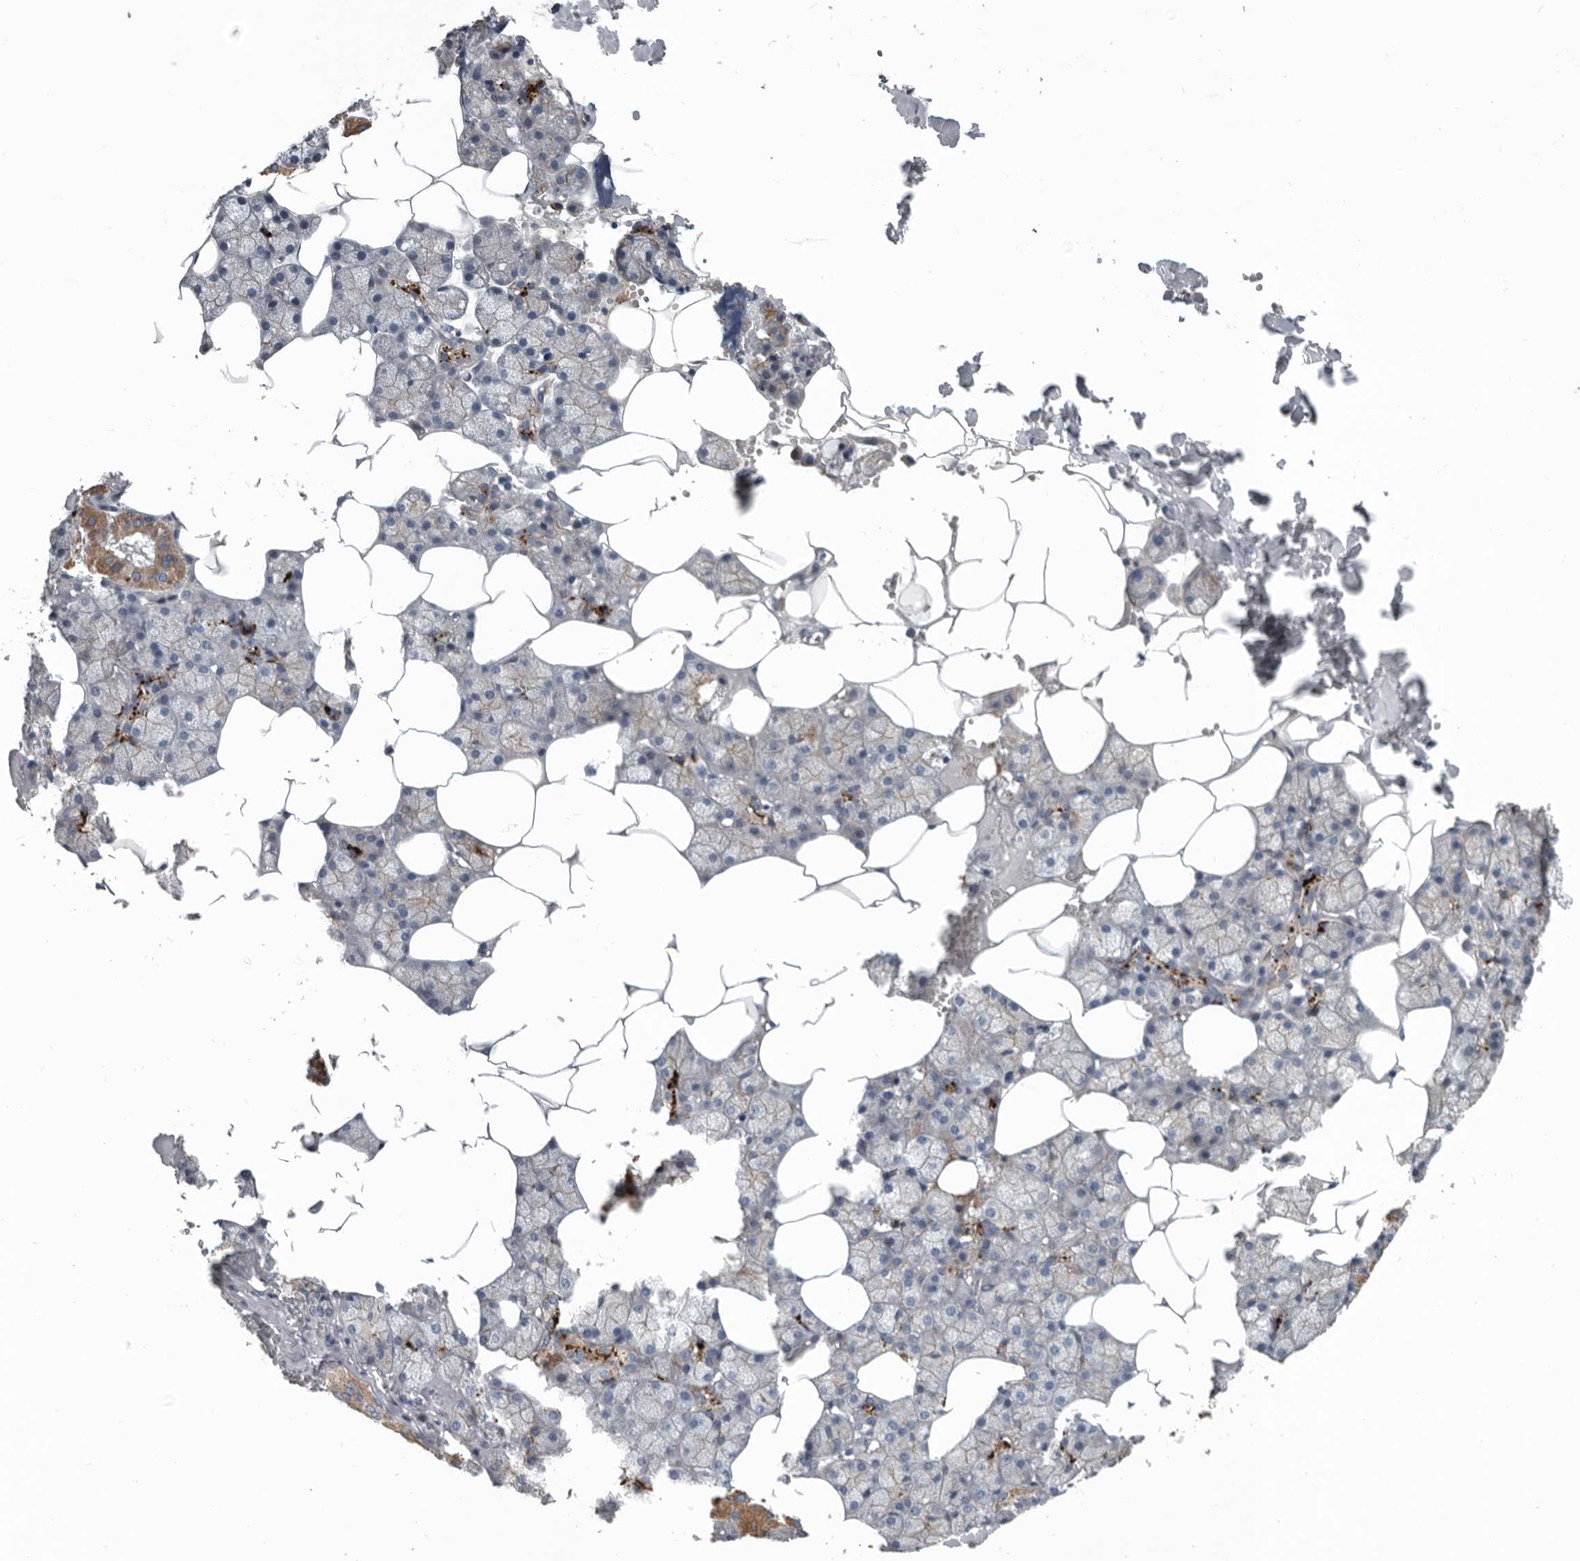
{"staining": {"intensity": "moderate", "quantity": "25%-75%", "location": "cytoplasmic/membranous"}, "tissue": "salivary gland", "cell_type": "Glandular cells", "image_type": "normal", "snomed": [{"axis": "morphology", "description": "Normal tissue, NOS"}, {"axis": "topography", "description": "Salivary gland"}], "caption": "Moderate cytoplasmic/membranous staining is identified in approximately 25%-75% of glandular cells in unremarkable salivary gland. (Stains: DAB in brown, nuclei in blue, Microscopy: brightfield microscopy at high magnification).", "gene": "DPY19L4", "patient": {"sex": "male", "age": 62}}